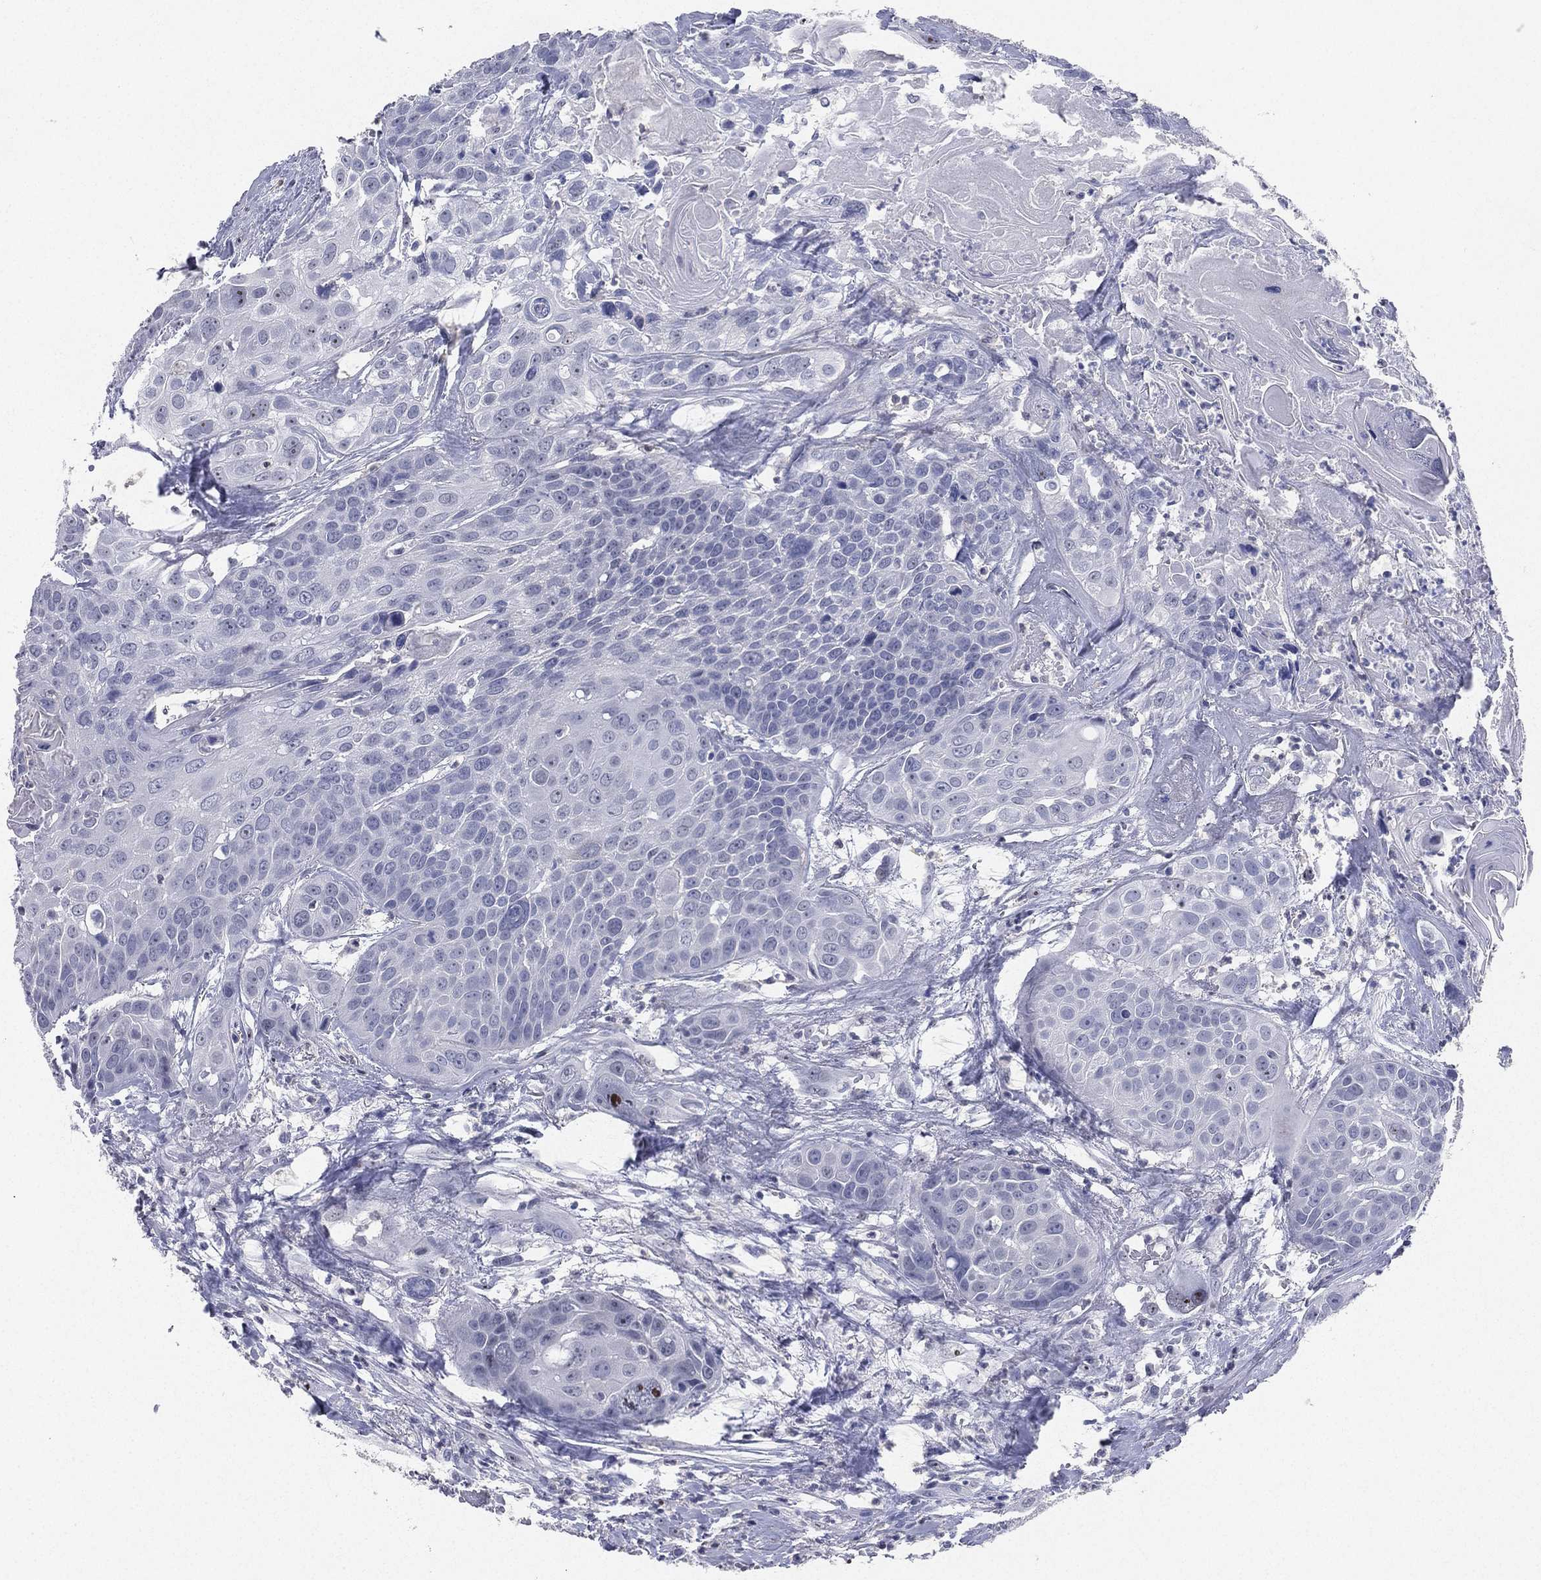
{"staining": {"intensity": "negative", "quantity": "none", "location": "none"}, "tissue": "head and neck cancer", "cell_type": "Tumor cells", "image_type": "cancer", "snomed": [{"axis": "morphology", "description": "Squamous cell carcinoma, NOS"}, {"axis": "topography", "description": "Oral tissue"}, {"axis": "topography", "description": "Head-Neck"}], "caption": "Protein analysis of head and neck cancer exhibits no significant staining in tumor cells.", "gene": "CD22", "patient": {"sex": "male", "age": 56}}